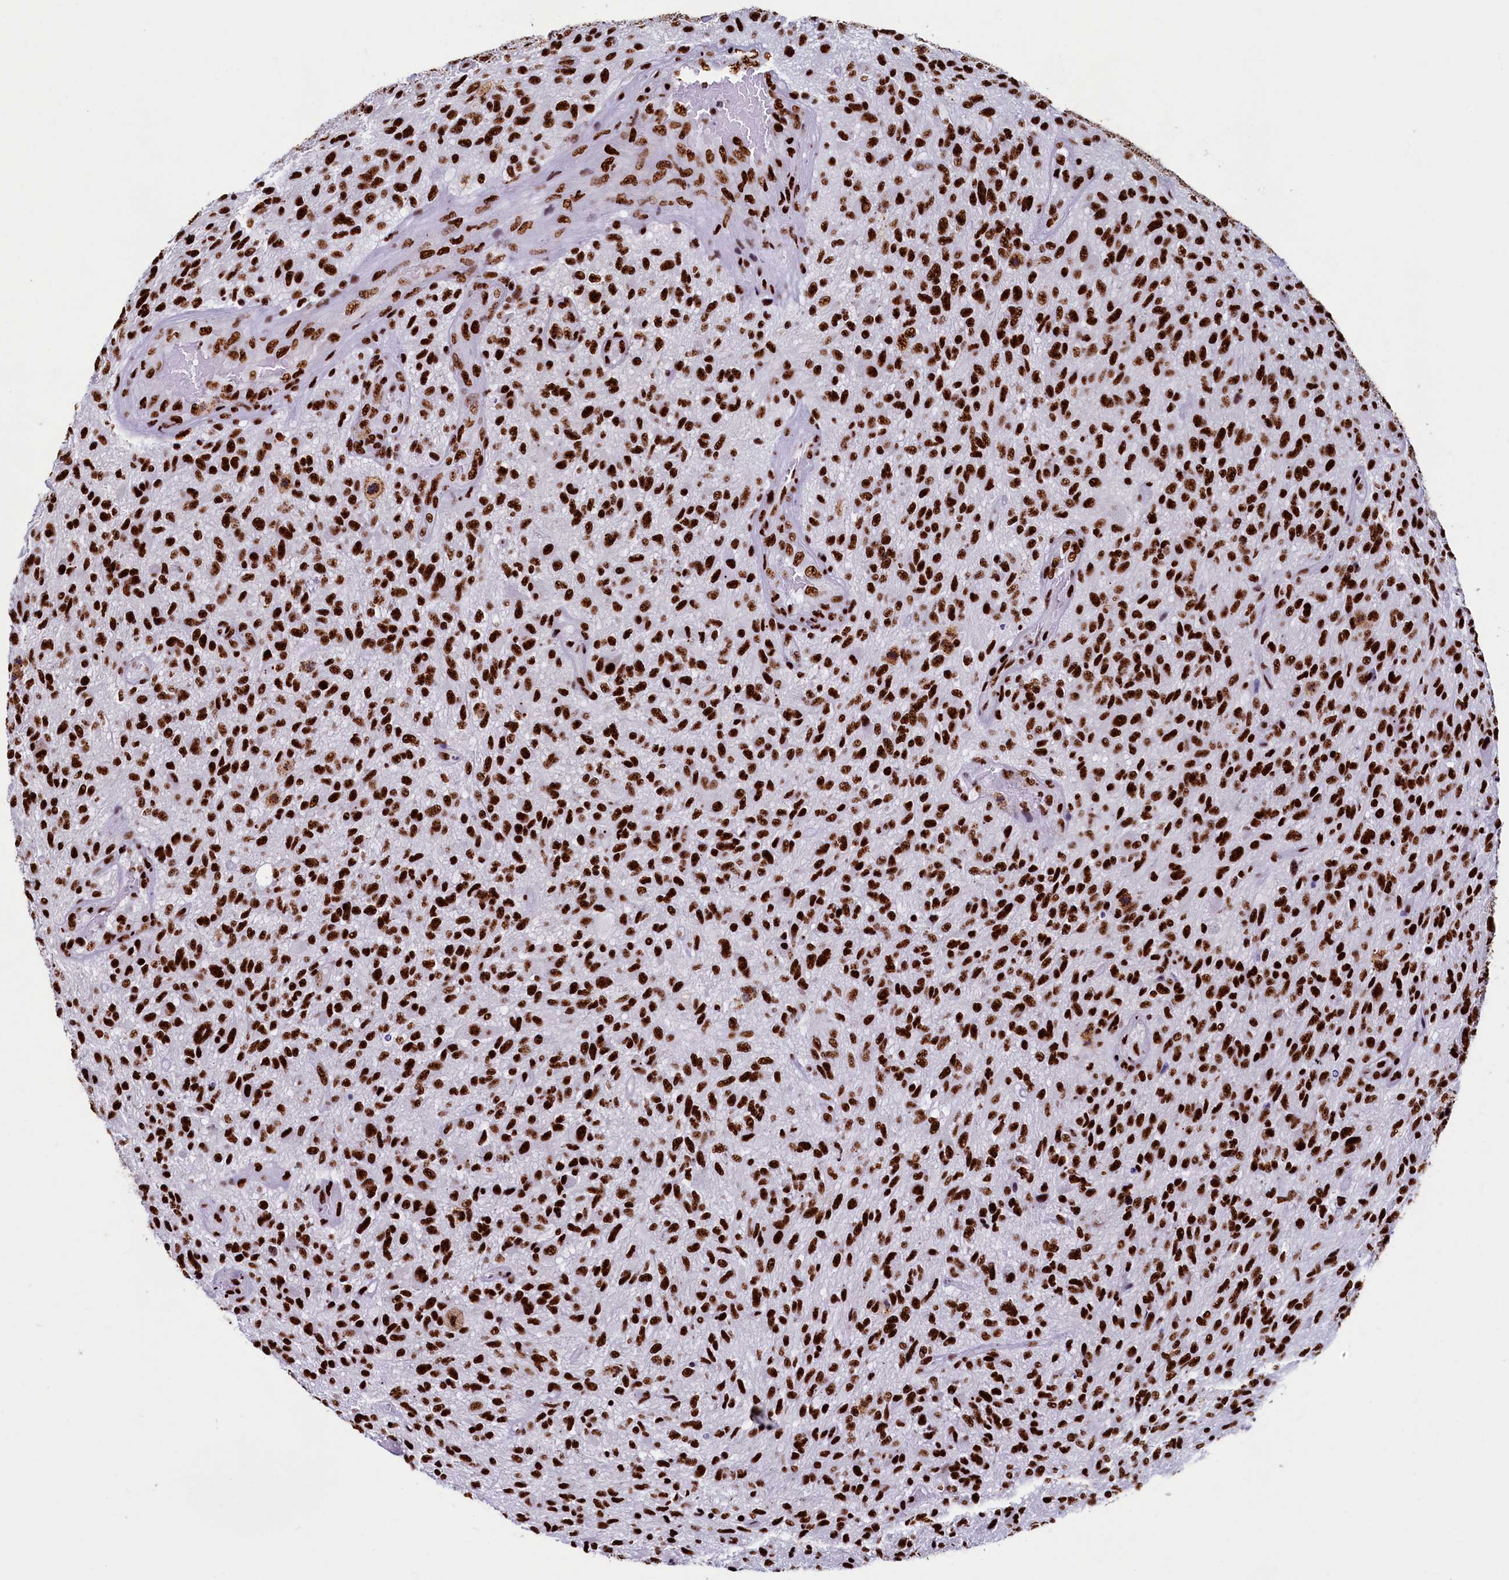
{"staining": {"intensity": "strong", "quantity": ">75%", "location": "nuclear"}, "tissue": "glioma", "cell_type": "Tumor cells", "image_type": "cancer", "snomed": [{"axis": "morphology", "description": "Glioma, malignant, High grade"}, {"axis": "topography", "description": "Brain"}], "caption": "Protein staining of high-grade glioma (malignant) tissue exhibits strong nuclear positivity in about >75% of tumor cells.", "gene": "SRRM2", "patient": {"sex": "male", "age": 47}}